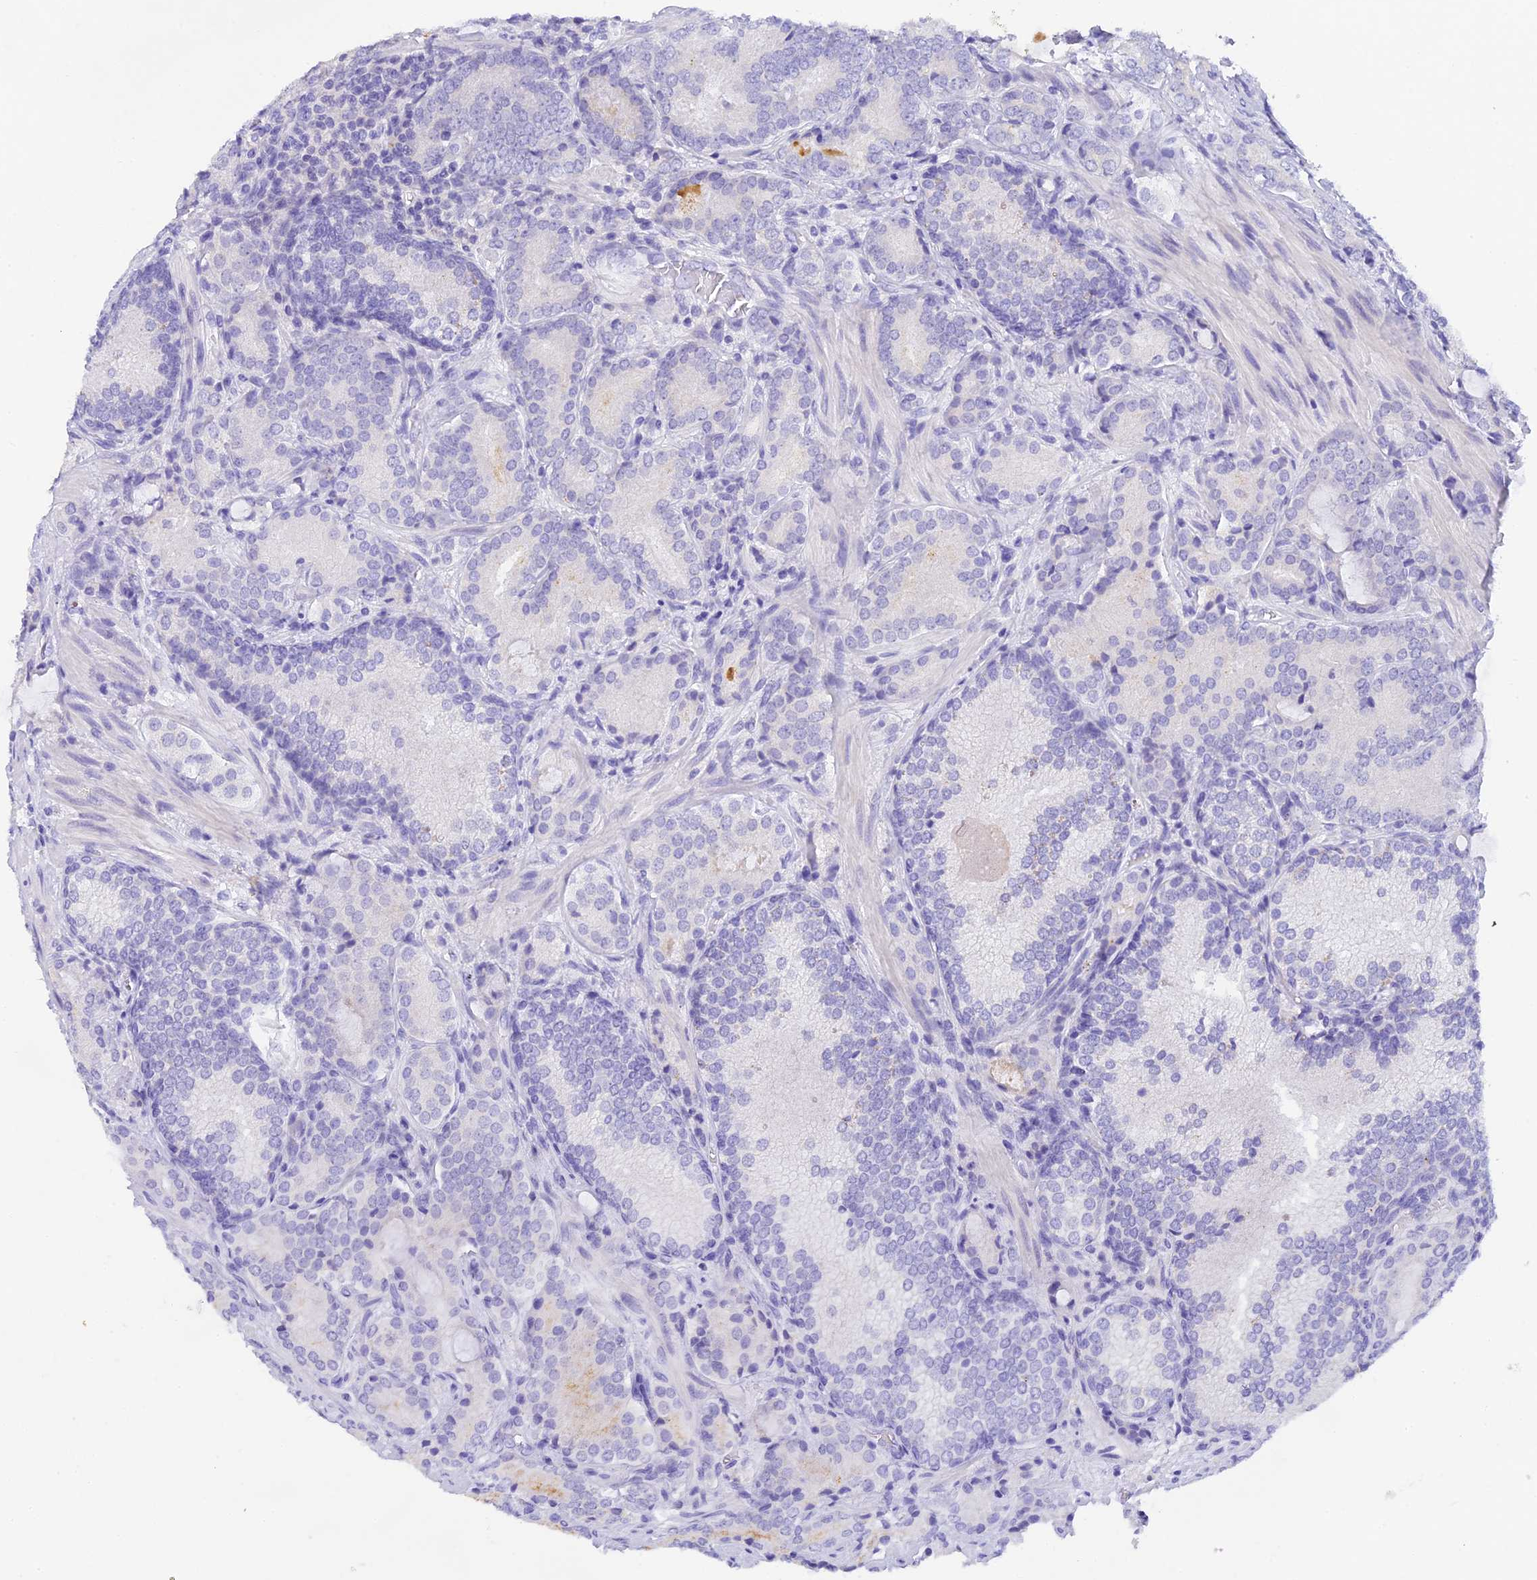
{"staining": {"intensity": "negative", "quantity": "none", "location": "none"}, "tissue": "prostate cancer", "cell_type": "Tumor cells", "image_type": "cancer", "snomed": [{"axis": "morphology", "description": "Adenocarcinoma, Low grade"}, {"axis": "topography", "description": "Prostate"}], "caption": "The micrograph demonstrates no significant staining in tumor cells of prostate cancer.", "gene": "C12orf29", "patient": {"sex": "male", "age": 58}}